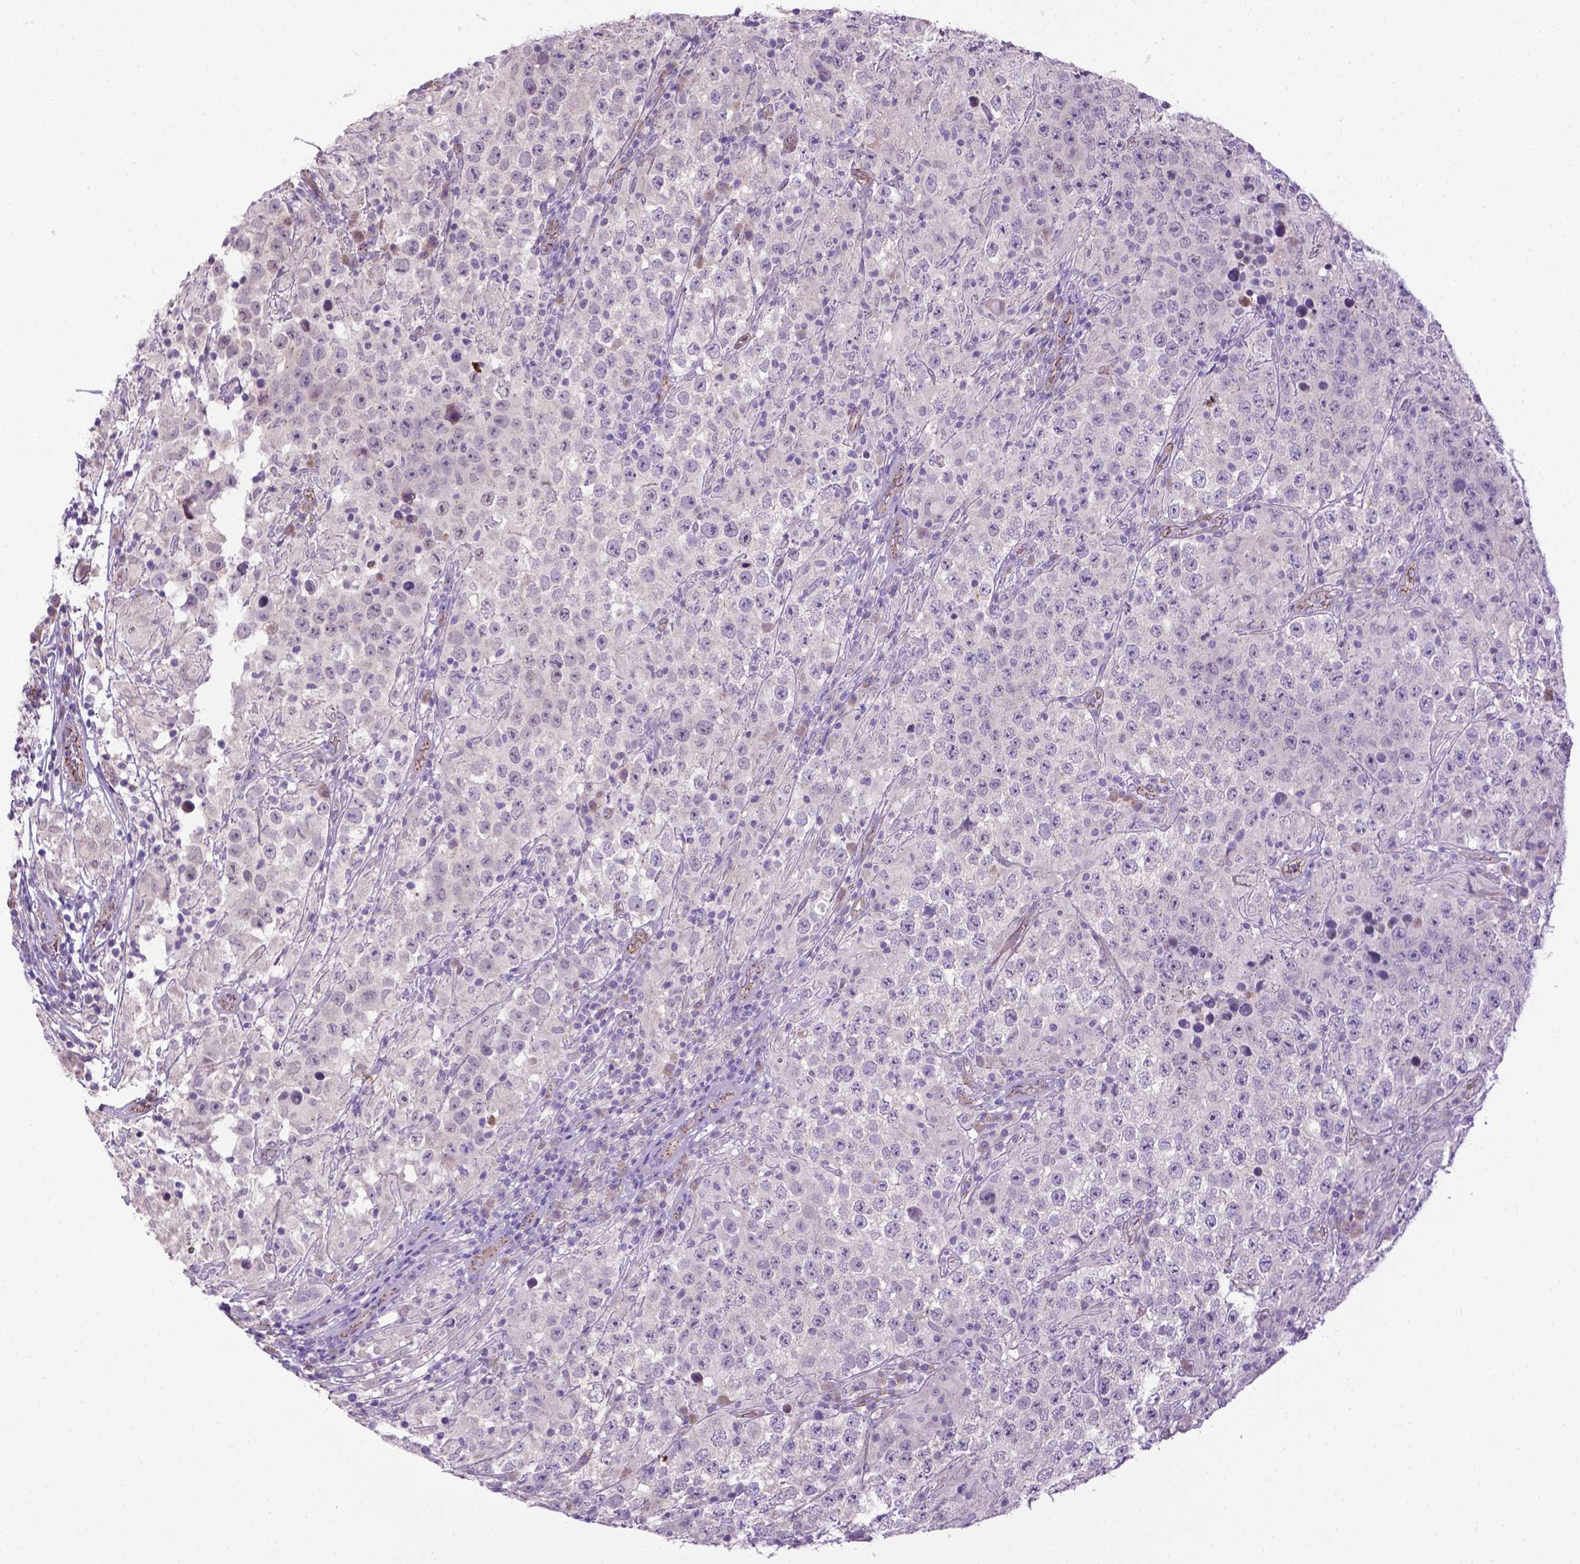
{"staining": {"intensity": "negative", "quantity": "none", "location": "none"}, "tissue": "testis cancer", "cell_type": "Tumor cells", "image_type": "cancer", "snomed": [{"axis": "morphology", "description": "Seminoma, NOS"}, {"axis": "morphology", "description": "Carcinoma, Embryonal, NOS"}, {"axis": "topography", "description": "Testis"}], "caption": "A photomicrograph of human testis cancer is negative for staining in tumor cells. (IHC, brightfield microscopy, high magnification).", "gene": "CCER2", "patient": {"sex": "male", "age": 41}}